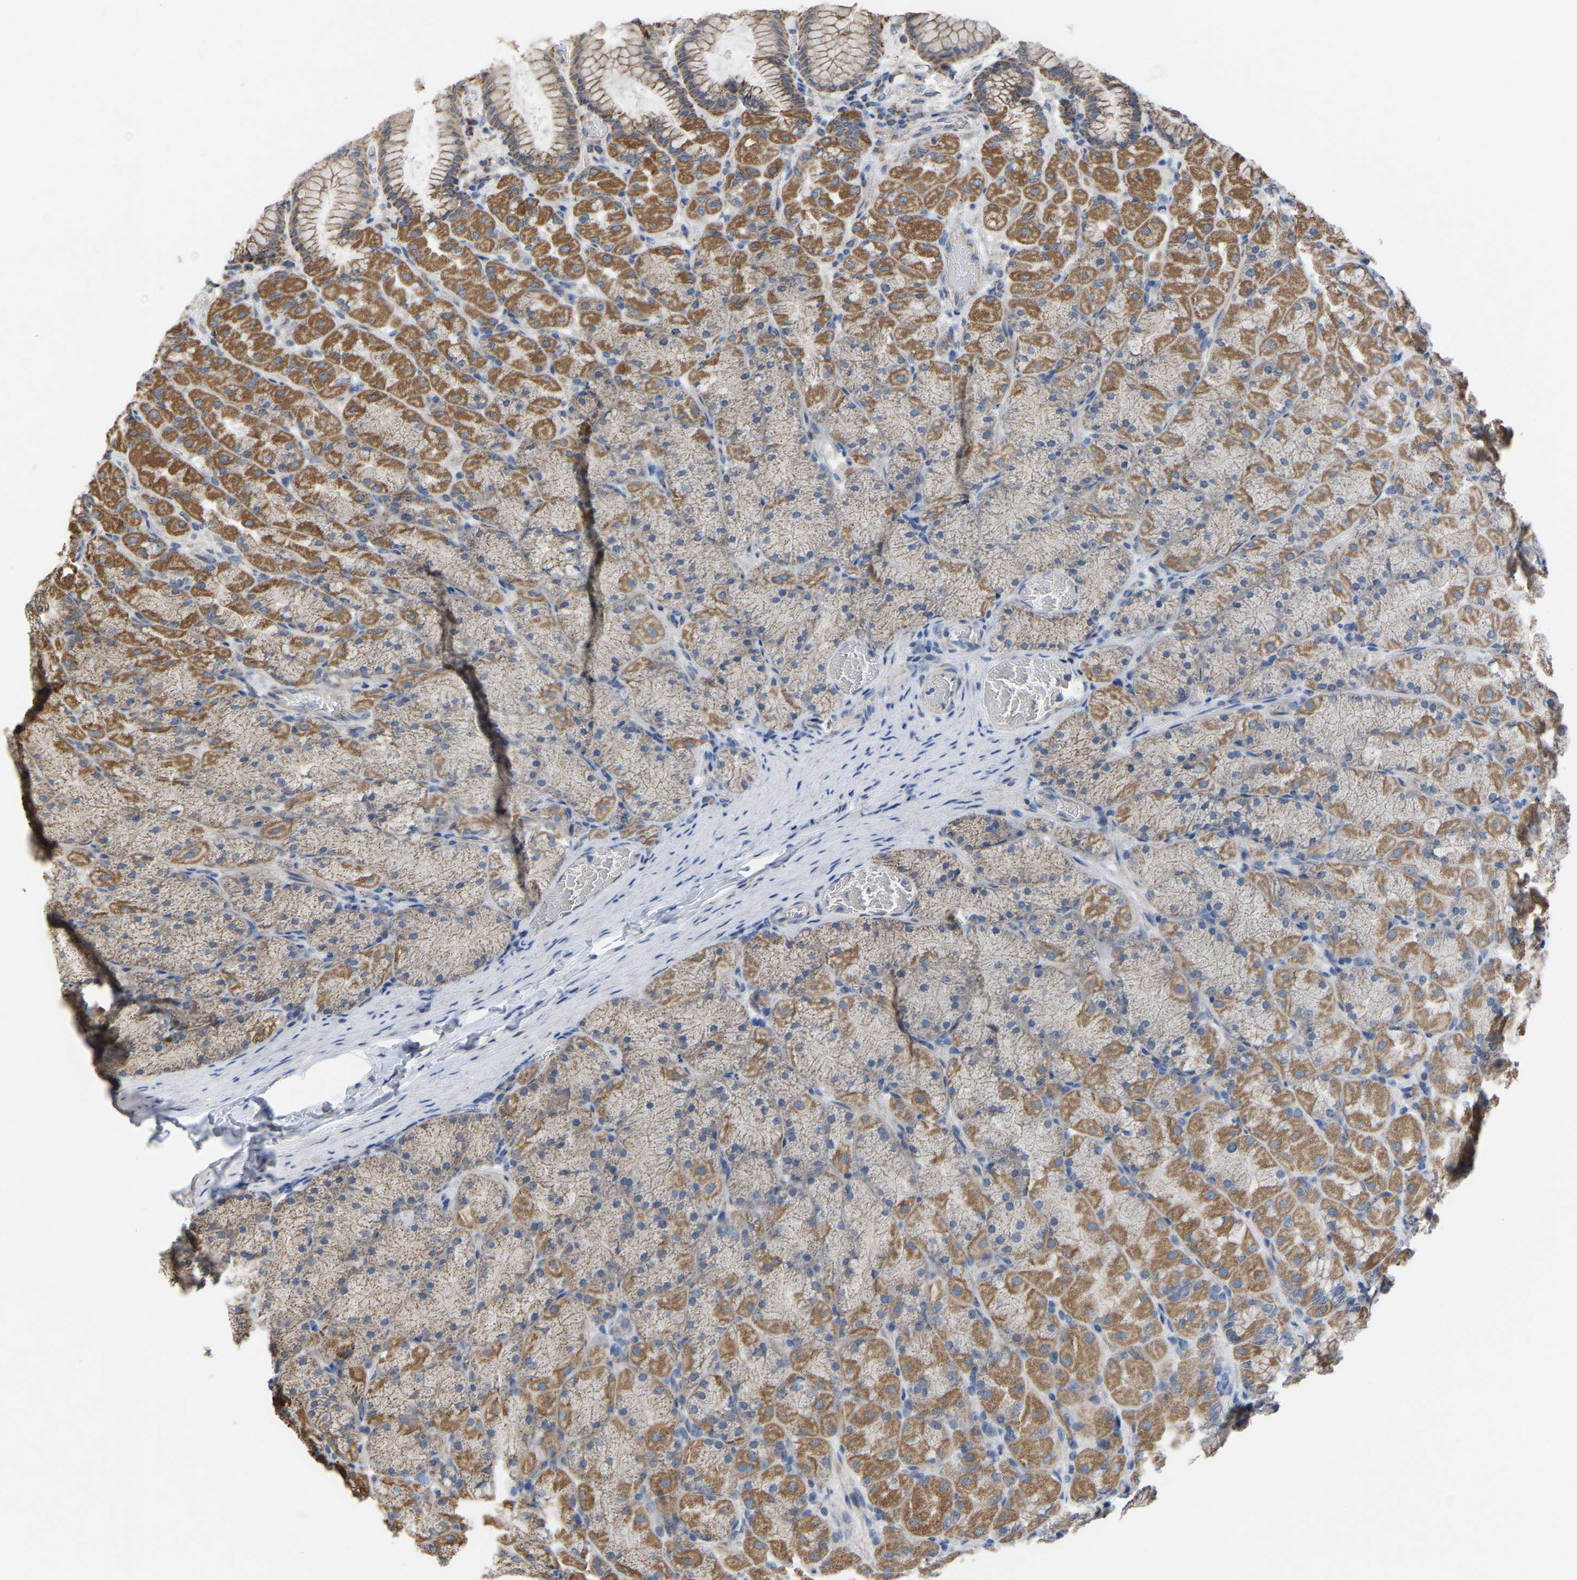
{"staining": {"intensity": "moderate", "quantity": ">75%", "location": "cytoplasmic/membranous"}, "tissue": "stomach", "cell_type": "Glandular cells", "image_type": "normal", "snomed": [{"axis": "morphology", "description": "Normal tissue, NOS"}, {"axis": "topography", "description": "Stomach, upper"}], "caption": "The micrograph demonstrates staining of unremarkable stomach, revealing moderate cytoplasmic/membranous protein positivity (brown color) within glandular cells.", "gene": "BCL10", "patient": {"sex": "female", "age": 56}}